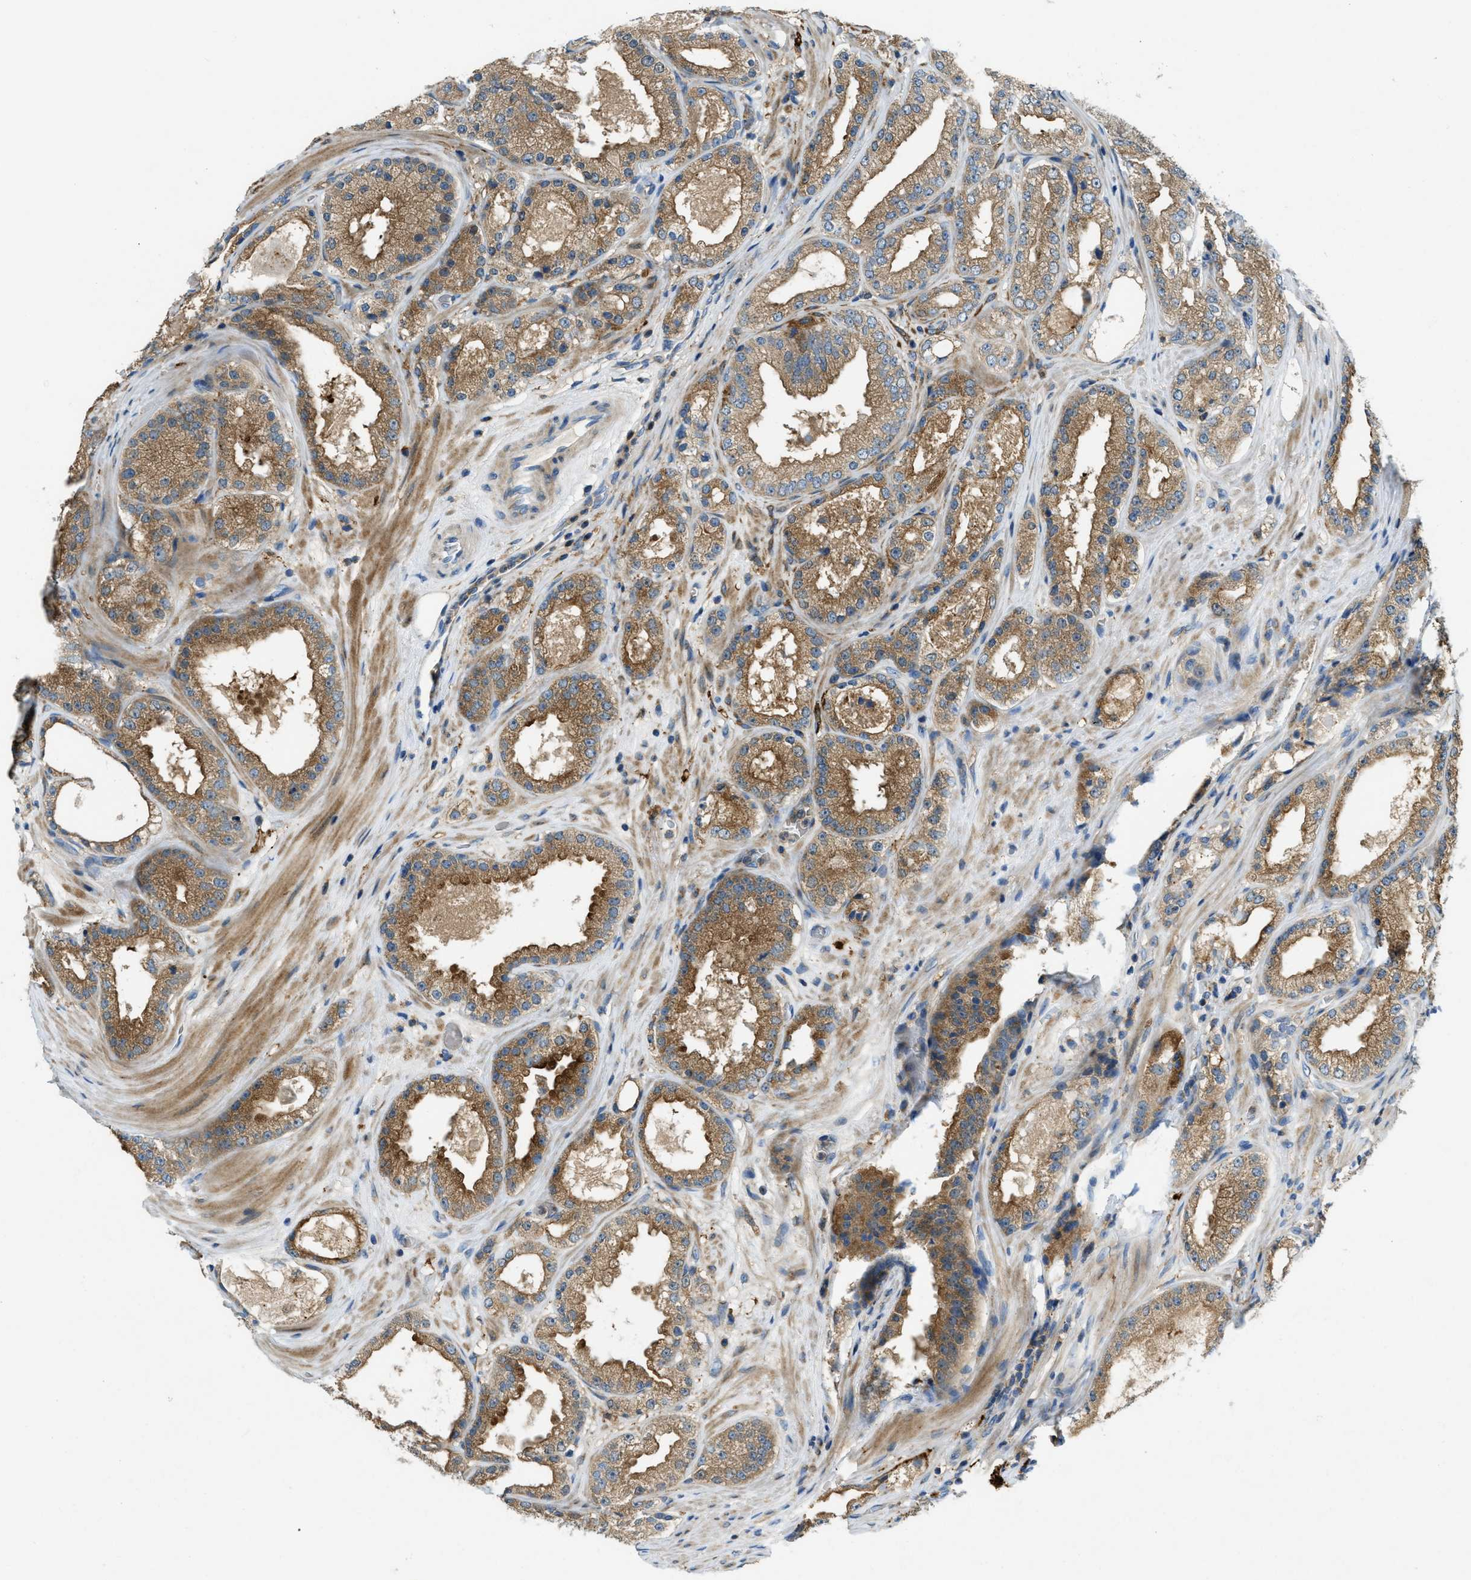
{"staining": {"intensity": "moderate", "quantity": ">75%", "location": "cytoplasmic/membranous"}, "tissue": "prostate cancer", "cell_type": "Tumor cells", "image_type": "cancer", "snomed": [{"axis": "morphology", "description": "Adenocarcinoma, High grade"}, {"axis": "topography", "description": "Prostate"}], "caption": "This is a histology image of immunohistochemistry (IHC) staining of prostate cancer (adenocarcinoma (high-grade)), which shows moderate positivity in the cytoplasmic/membranous of tumor cells.", "gene": "RFFL", "patient": {"sex": "male", "age": 65}}